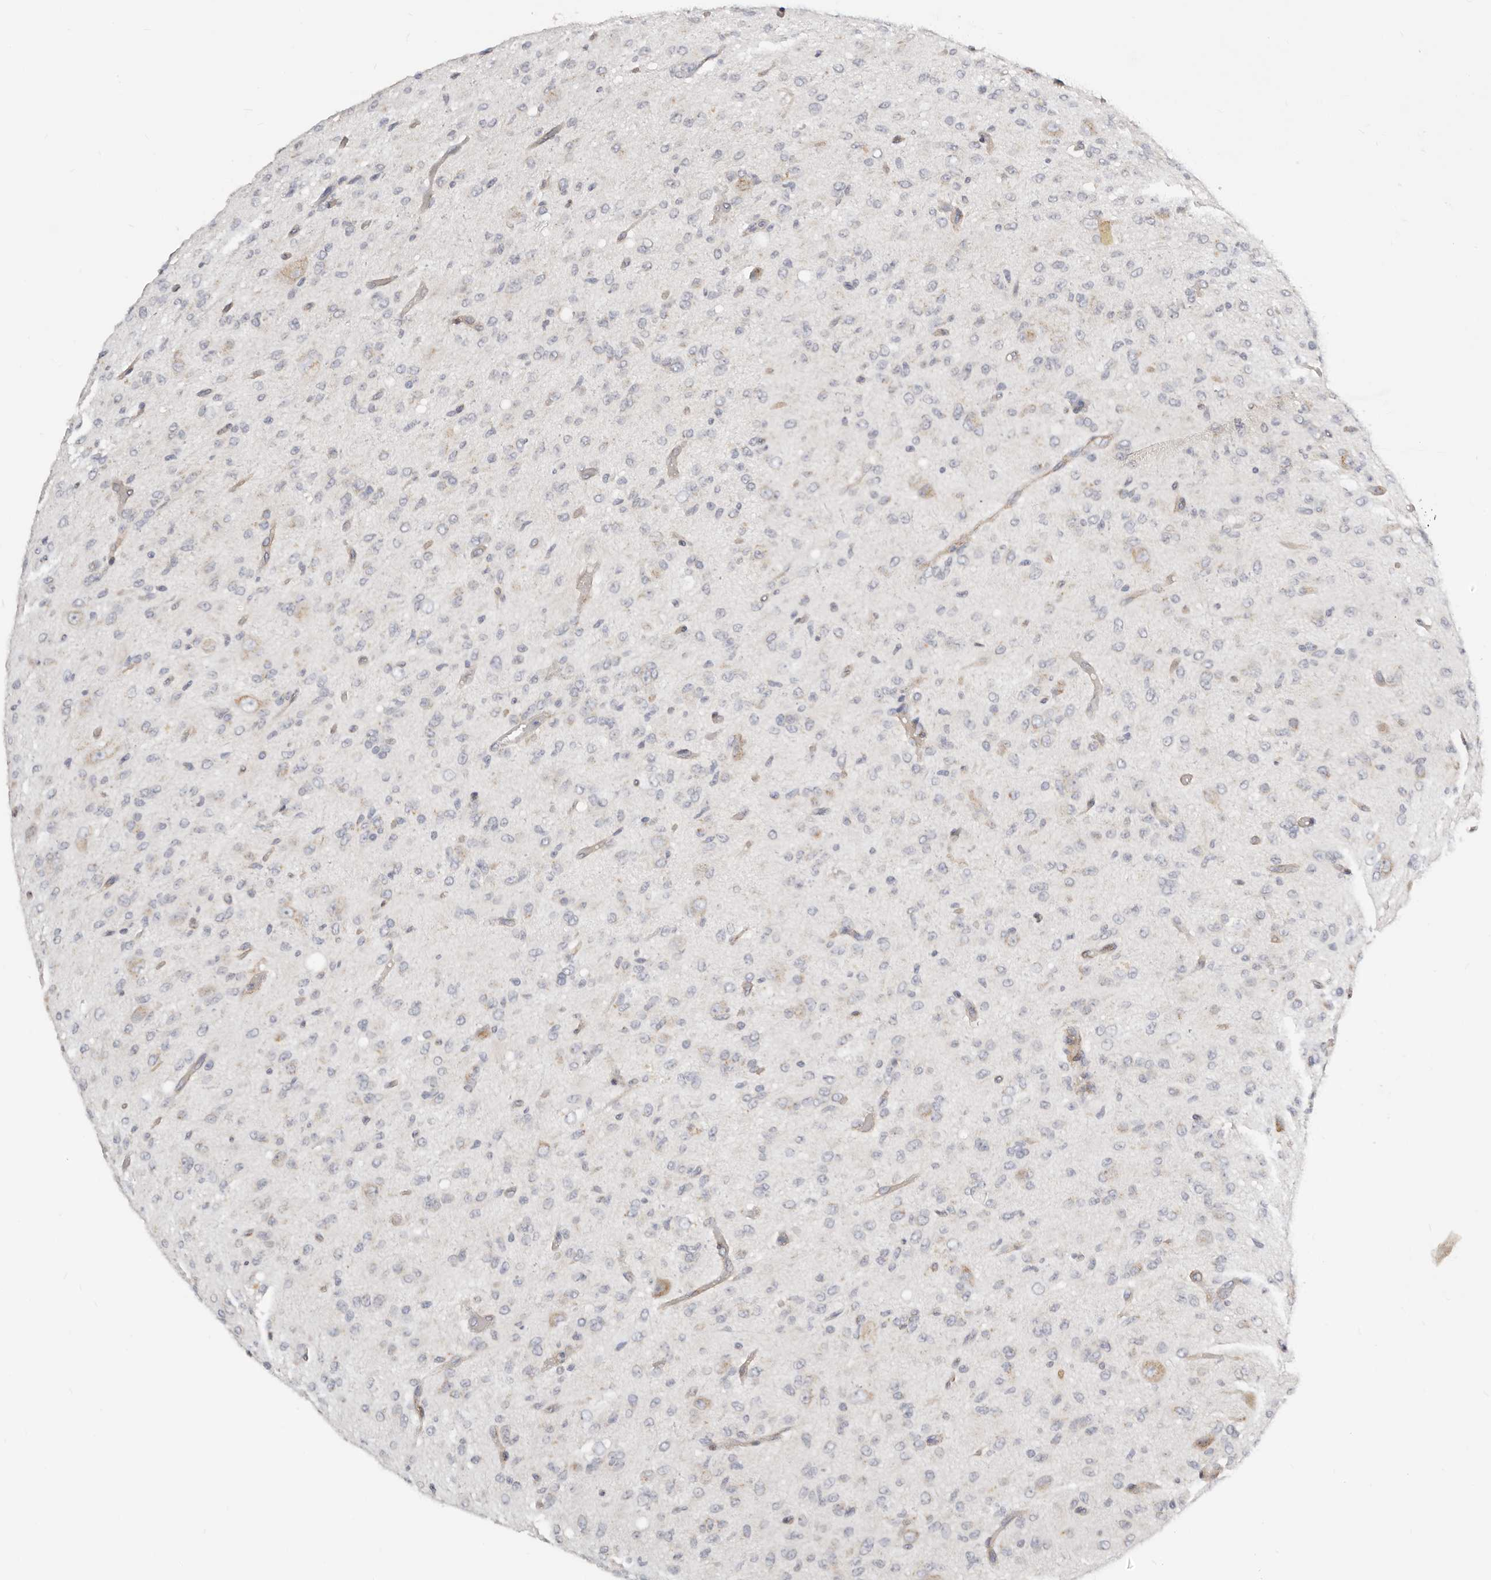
{"staining": {"intensity": "negative", "quantity": "none", "location": "none"}, "tissue": "glioma", "cell_type": "Tumor cells", "image_type": "cancer", "snomed": [{"axis": "morphology", "description": "Glioma, malignant, High grade"}, {"axis": "topography", "description": "Brain"}], "caption": "The histopathology image exhibits no significant staining in tumor cells of malignant high-grade glioma.", "gene": "RABAC1", "patient": {"sex": "female", "age": 59}}